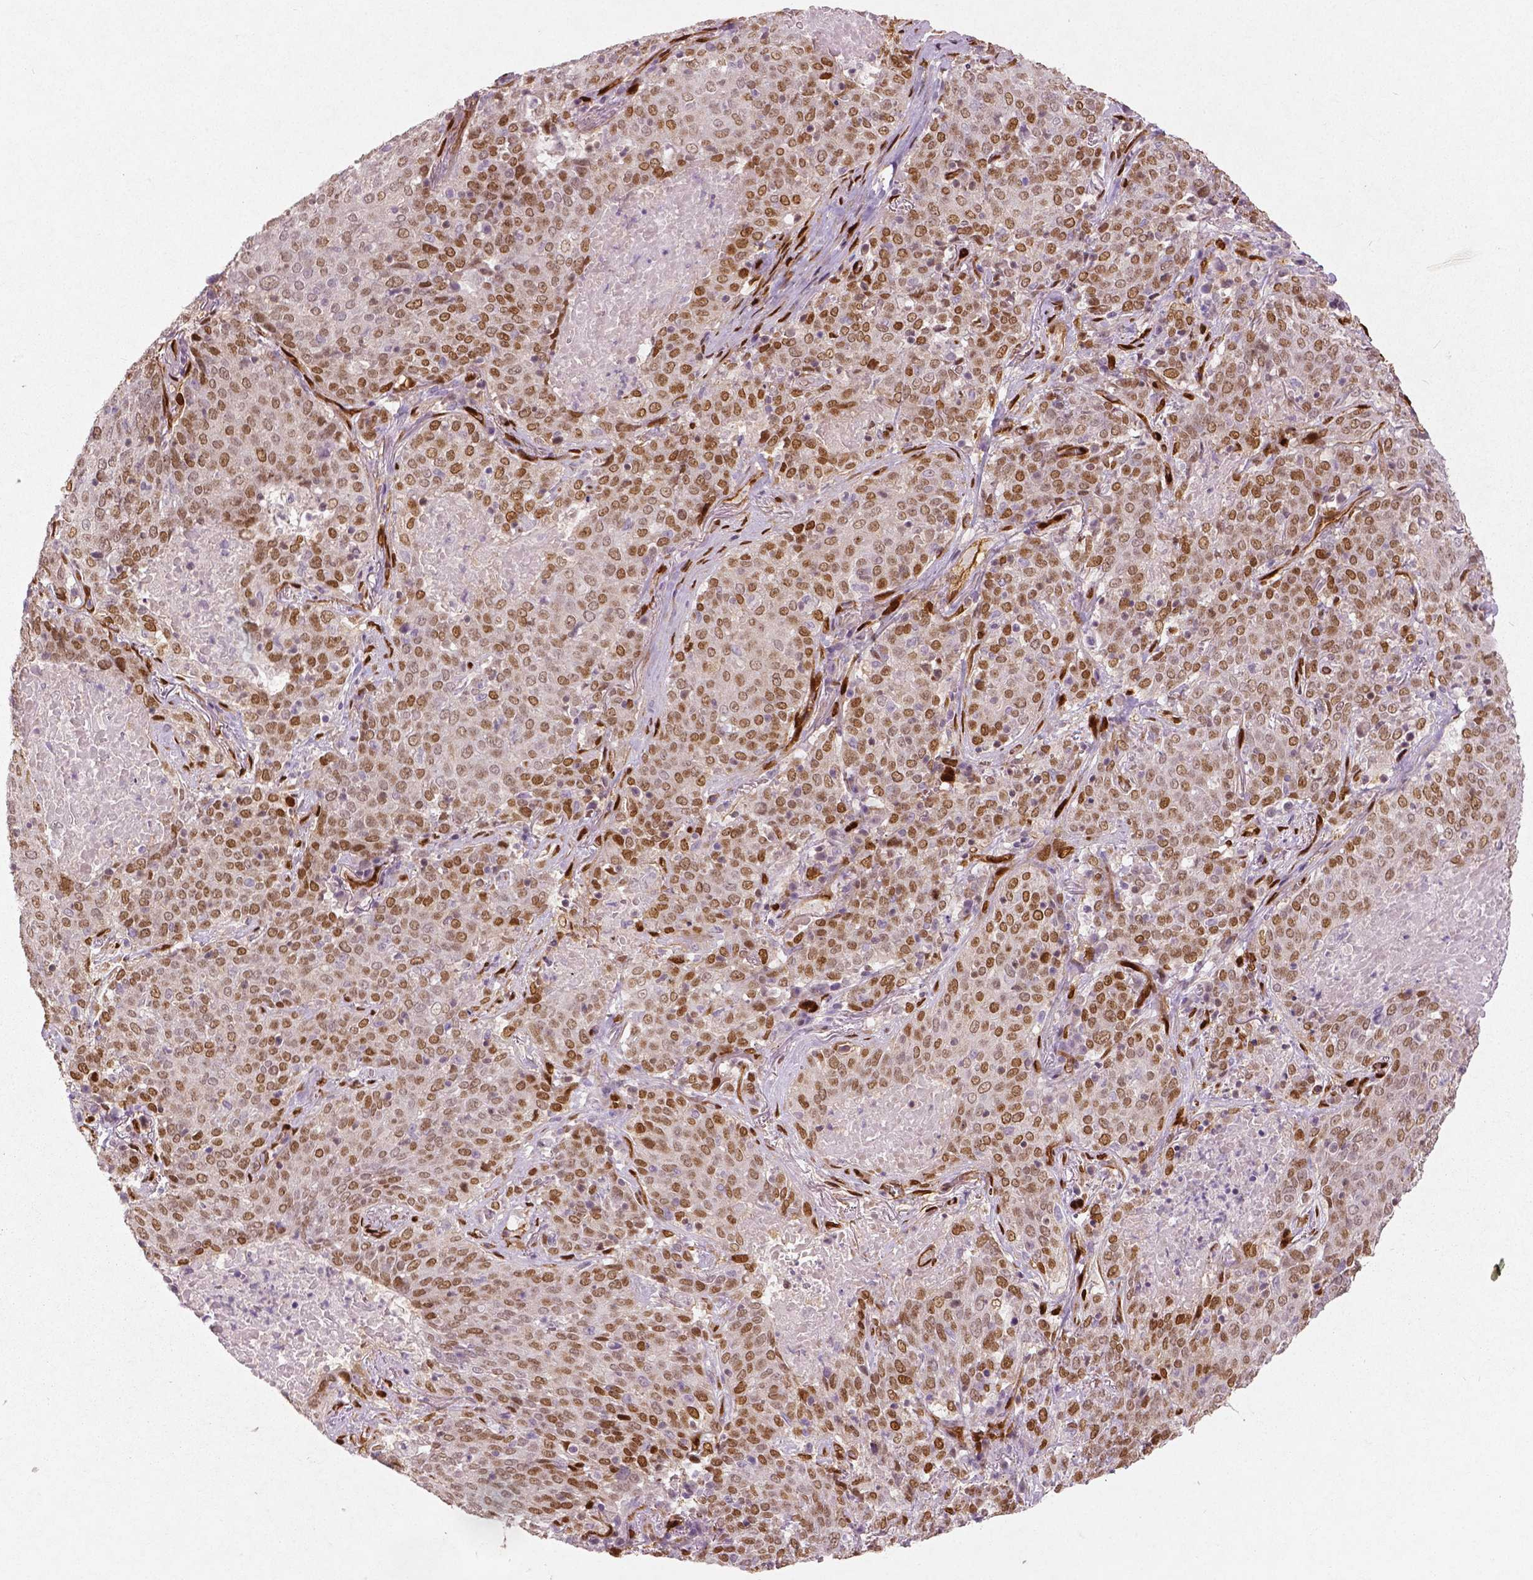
{"staining": {"intensity": "moderate", "quantity": ">75%", "location": "cytoplasmic/membranous,nuclear"}, "tissue": "lung cancer", "cell_type": "Tumor cells", "image_type": "cancer", "snomed": [{"axis": "morphology", "description": "Squamous cell carcinoma, NOS"}, {"axis": "topography", "description": "Lung"}], "caption": "Human lung squamous cell carcinoma stained with a protein marker shows moderate staining in tumor cells.", "gene": "WWTR1", "patient": {"sex": "male", "age": 82}}